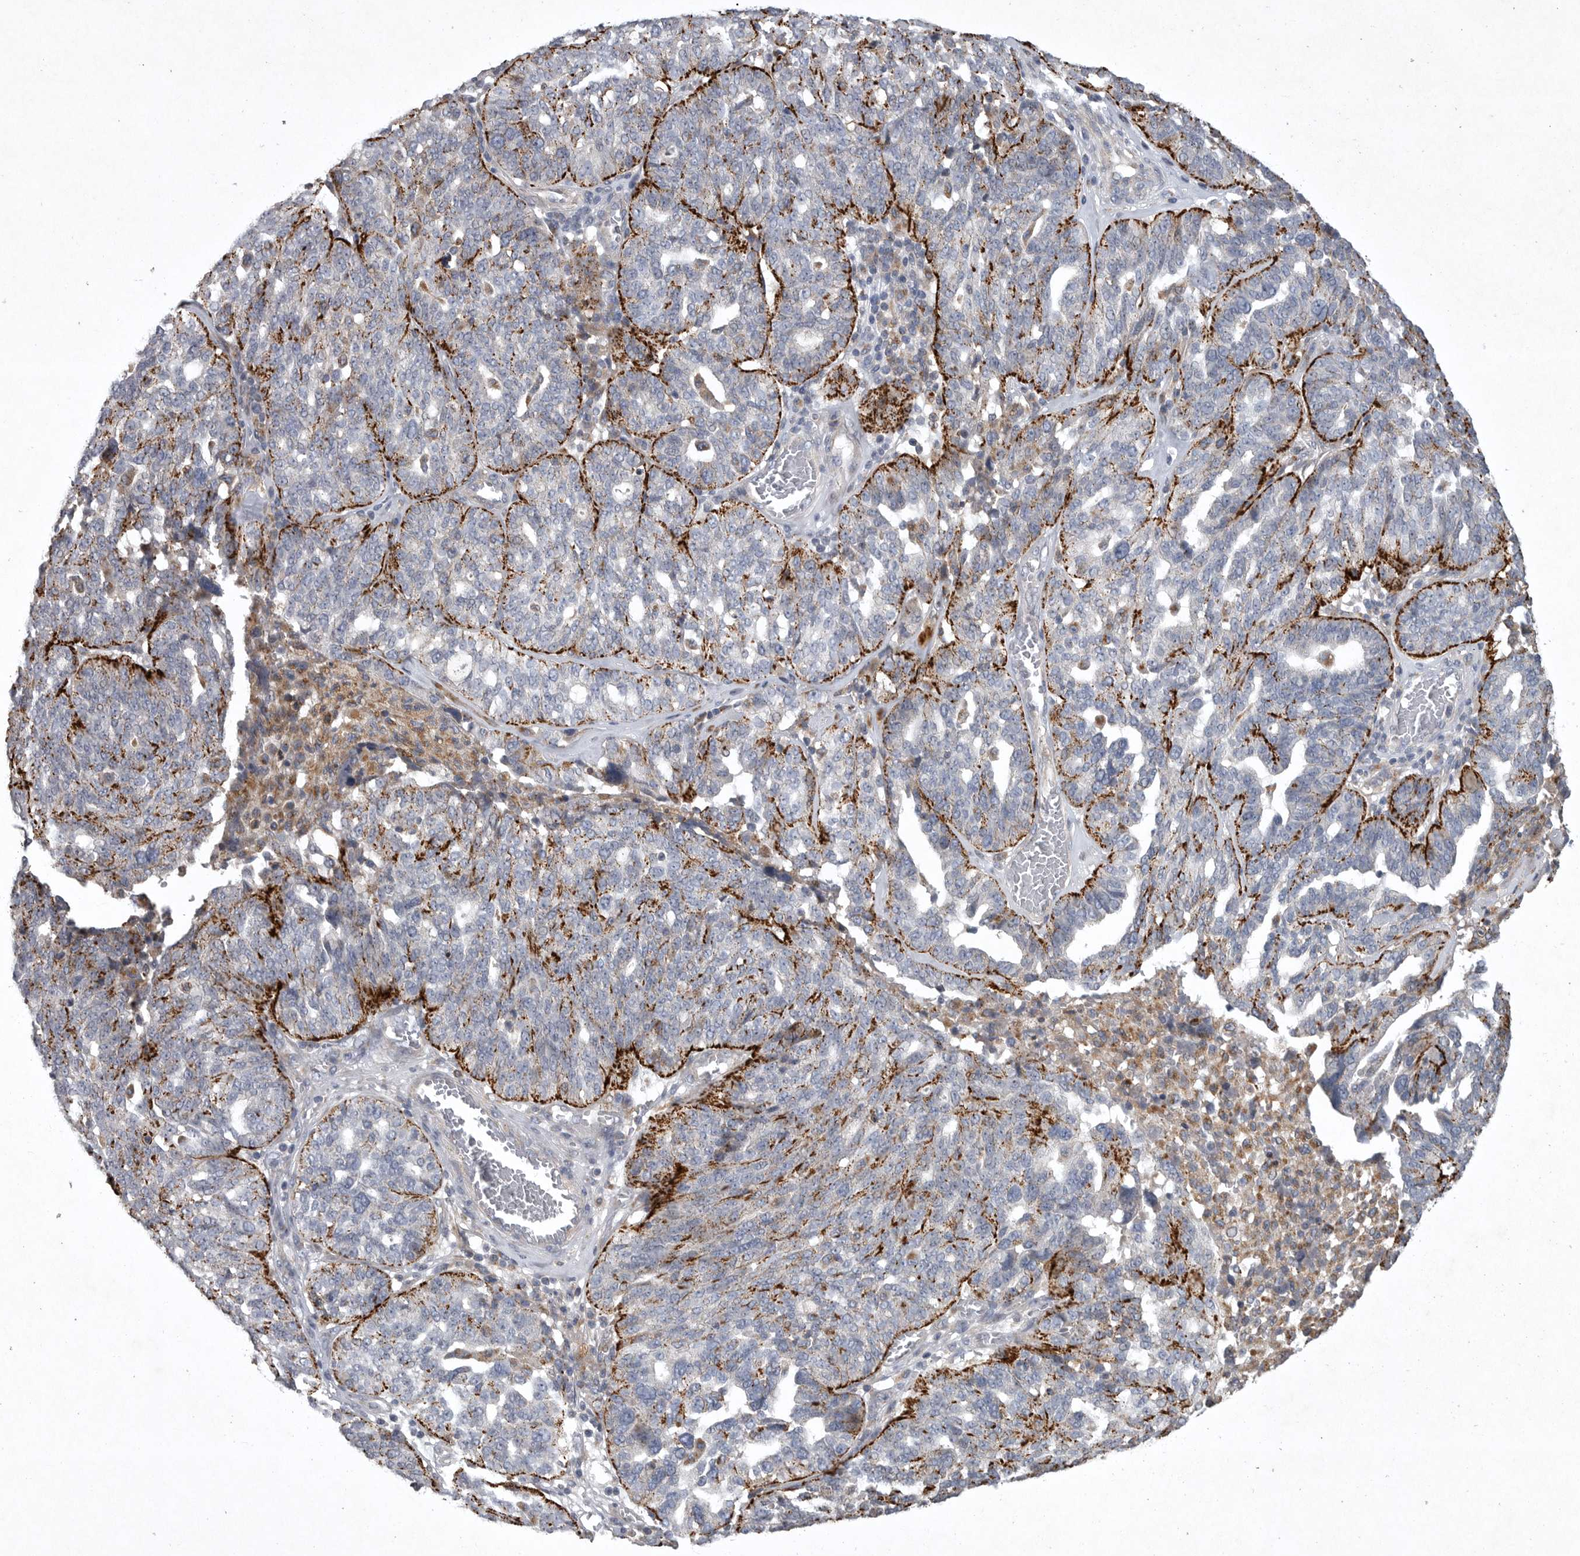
{"staining": {"intensity": "strong", "quantity": ">75%", "location": "cytoplasmic/membranous"}, "tissue": "ovarian cancer", "cell_type": "Tumor cells", "image_type": "cancer", "snomed": [{"axis": "morphology", "description": "Cystadenocarcinoma, serous, NOS"}, {"axis": "topography", "description": "Ovary"}], "caption": "Strong cytoplasmic/membranous protein positivity is seen in about >75% of tumor cells in ovarian serous cystadenocarcinoma. (Stains: DAB (3,3'-diaminobenzidine) in brown, nuclei in blue, Microscopy: brightfield microscopy at high magnification).", "gene": "LAMTOR3", "patient": {"sex": "female", "age": 59}}